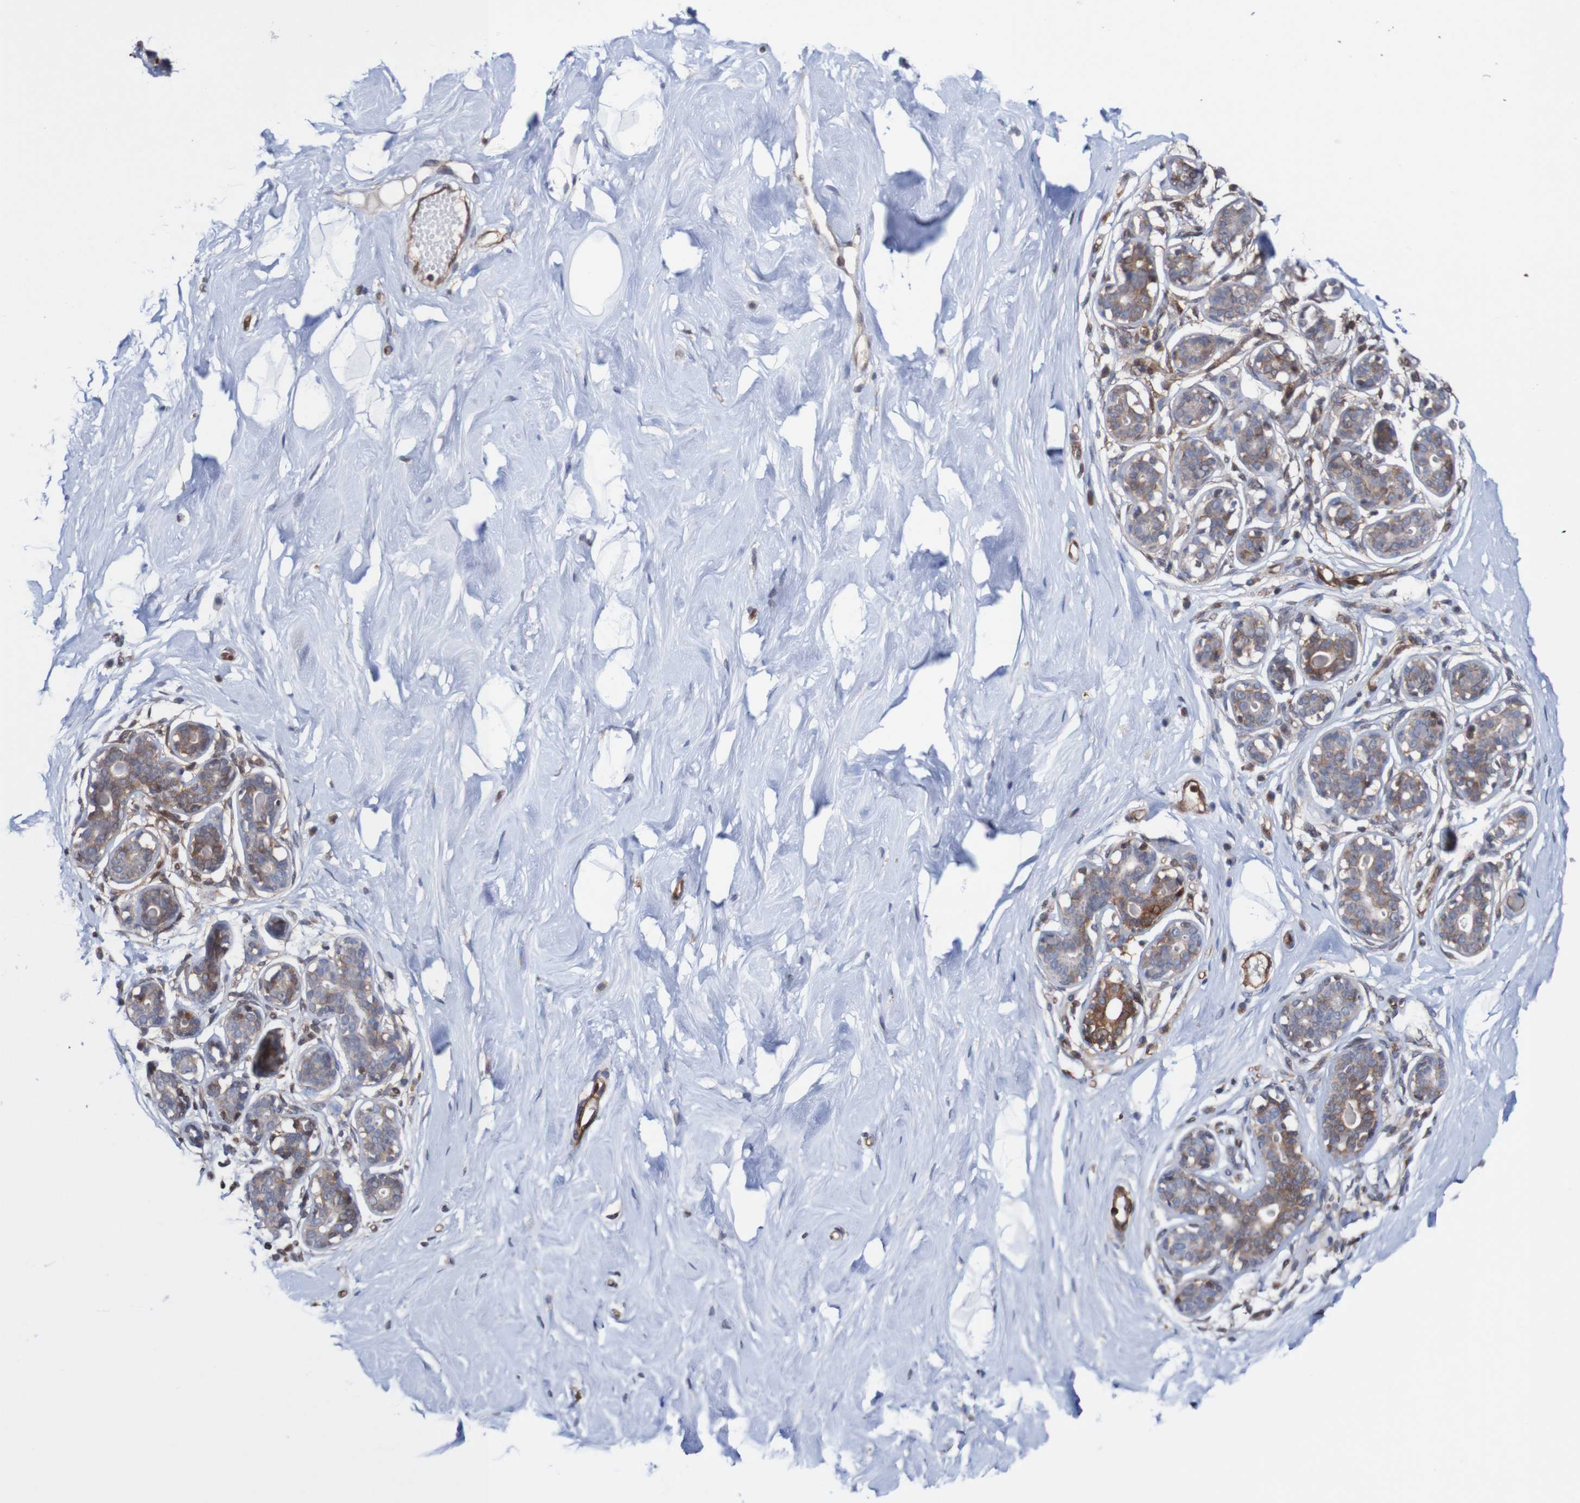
{"staining": {"intensity": "negative", "quantity": "none", "location": "none"}, "tissue": "breast", "cell_type": "Adipocytes", "image_type": "normal", "snomed": [{"axis": "morphology", "description": "Normal tissue, NOS"}, {"axis": "topography", "description": "Breast"}], "caption": "DAB immunohistochemical staining of normal human breast demonstrates no significant positivity in adipocytes. The staining is performed using DAB (3,3'-diaminobenzidine) brown chromogen with nuclei counter-stained in using hematoxylin.", "gene": "RIGI", "patient": {"sex": "female", "age": 23}}